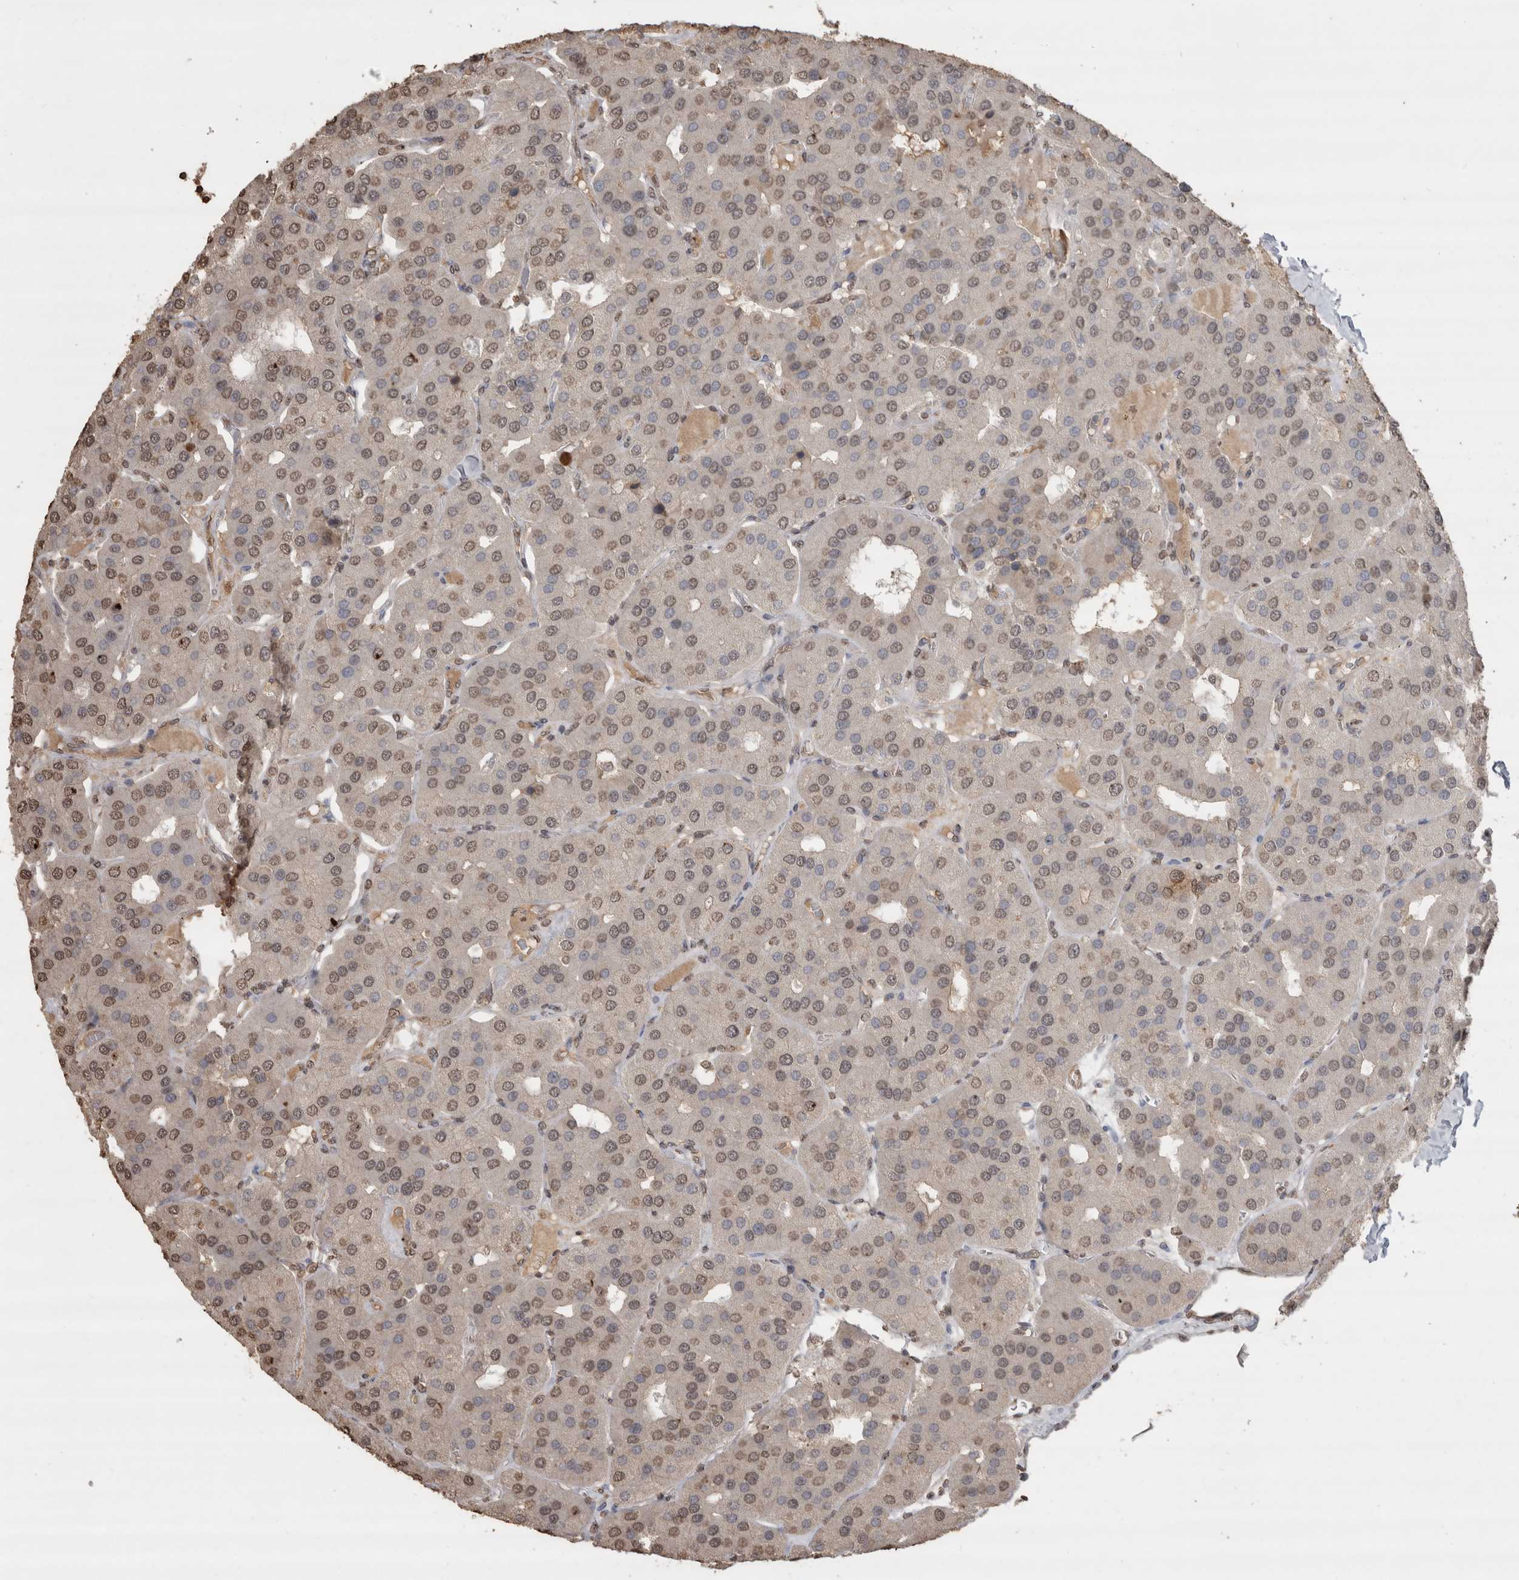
{"staining": {"intensity": "weak", "quantity": ">75%", "location": "cytoplasmic/membranous,nuclear"}, "tissue": "parathyroid gland", "cell_type": "Glandular cells", "image_type": "normal", "snomed": [{"axis": "morphology", "description": "Normal tissue, NOS"}, {"axis": "morphology", "description": "Adenoma, NOS"}, {"axis": "topography", "description": "Parathyroid gland"}], "caption": "Immunohistochemistry (IHC) photomicrograph of unremarkable human parathyroid gland stained for a protein (brown), which displays low levels of weak cytoplasmic/membranous,nuclear expression in about >75% of glandular cells.", "gene": "CRELD2", "patient": {"sex": "female", "age": 86}}